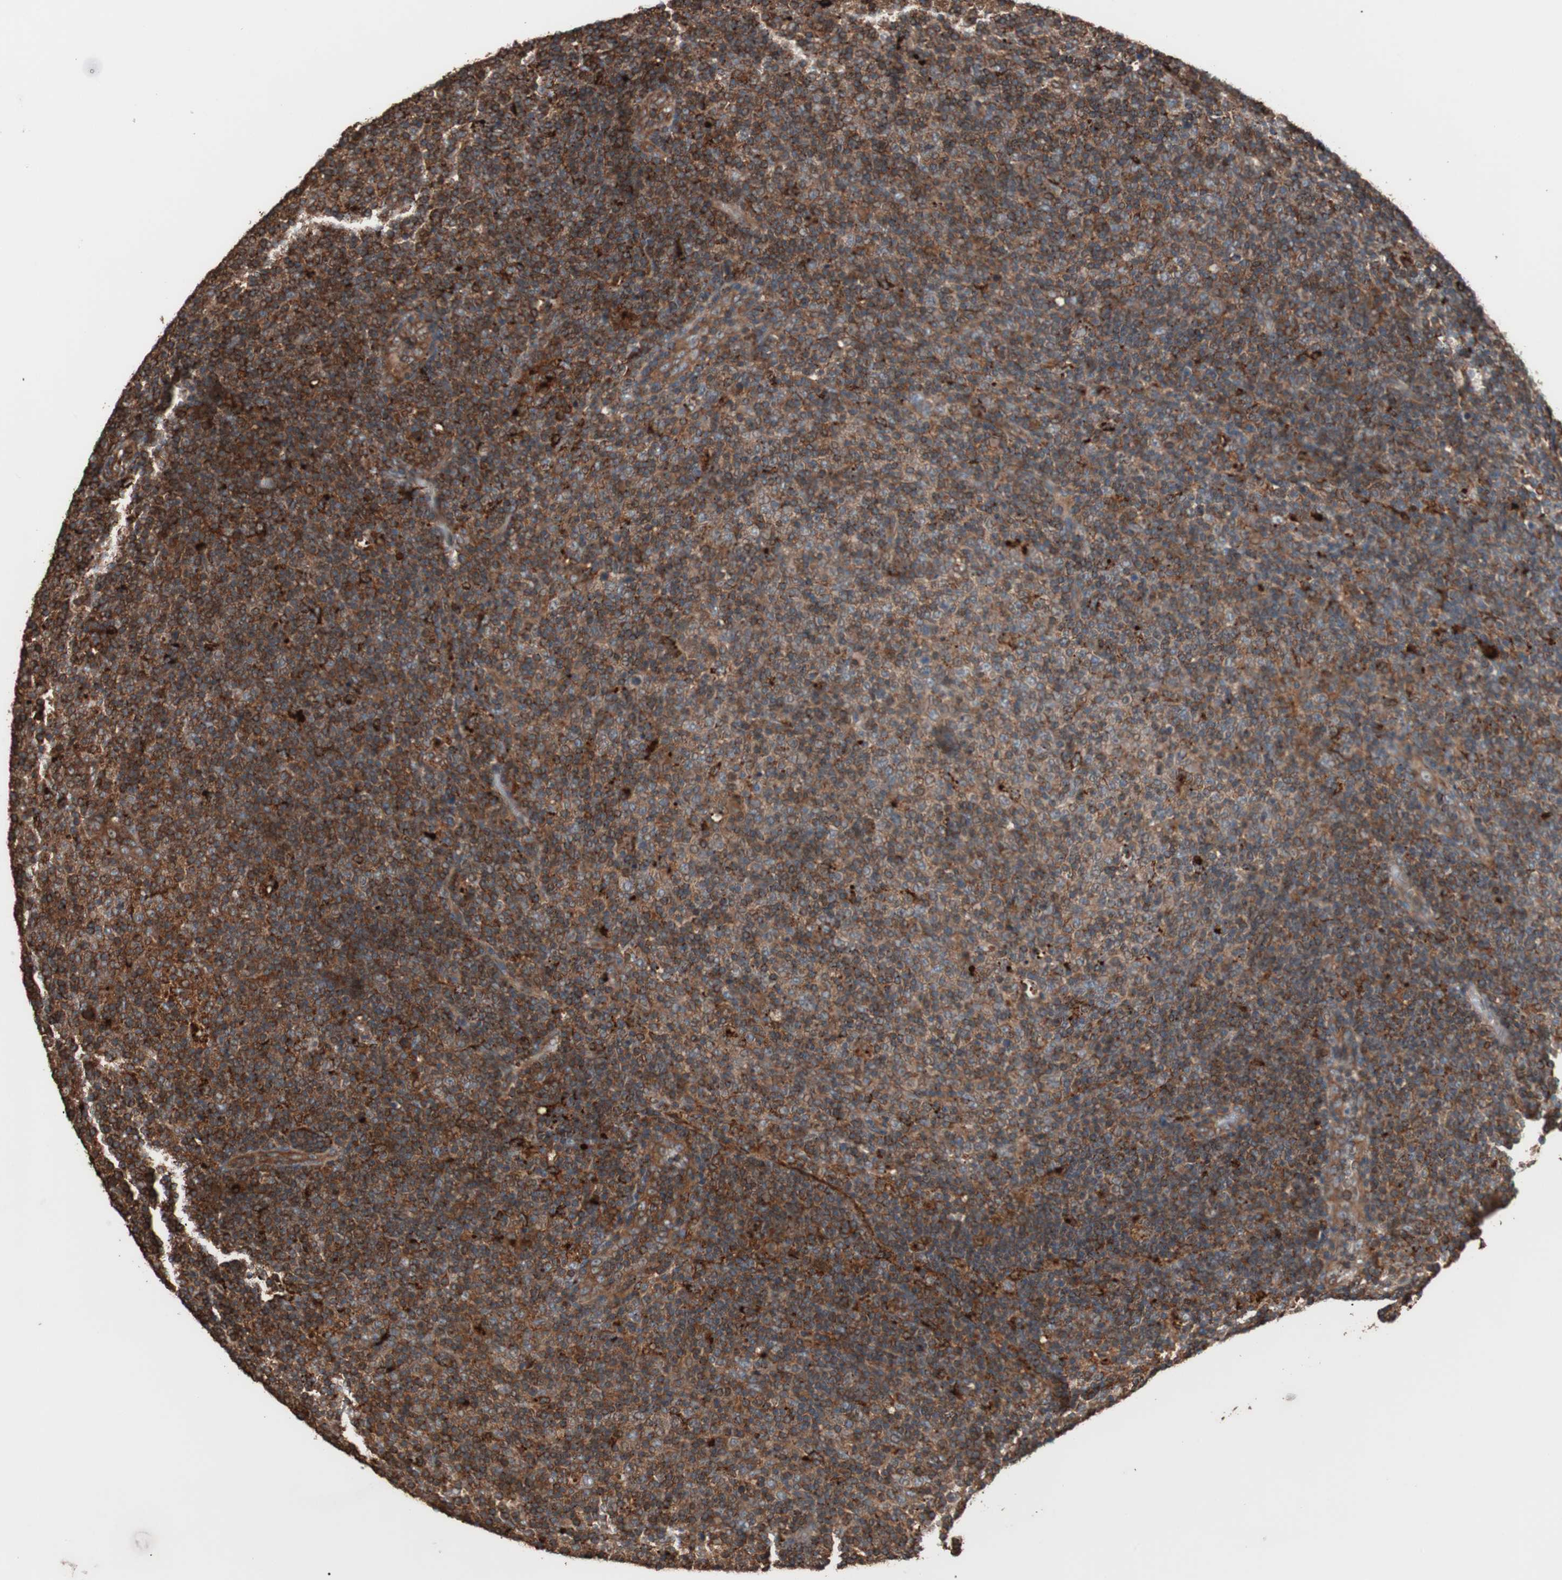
{"staining": {"intensity": "strong", "quantity": ">75%", "location": "cytoplasmic/membranous"}, "tissue": "lymphoma", "cell_type": "Tumor cells", "image_type": "cancer", "snomed": [{"axis": "morphology", "description": "Malignant lymphoma, non-Hodgkin's type, Low grade"}, {"axis": "topography", "description": "Lymph node"}], "caption": "Human lymphoma stained with a brown dye shows strong cytoplasmic/membranous positive positivity in approximately >75% of tumor cells.", "gene": "CCT3", "patient": {"sex": "male", "age": 70}}